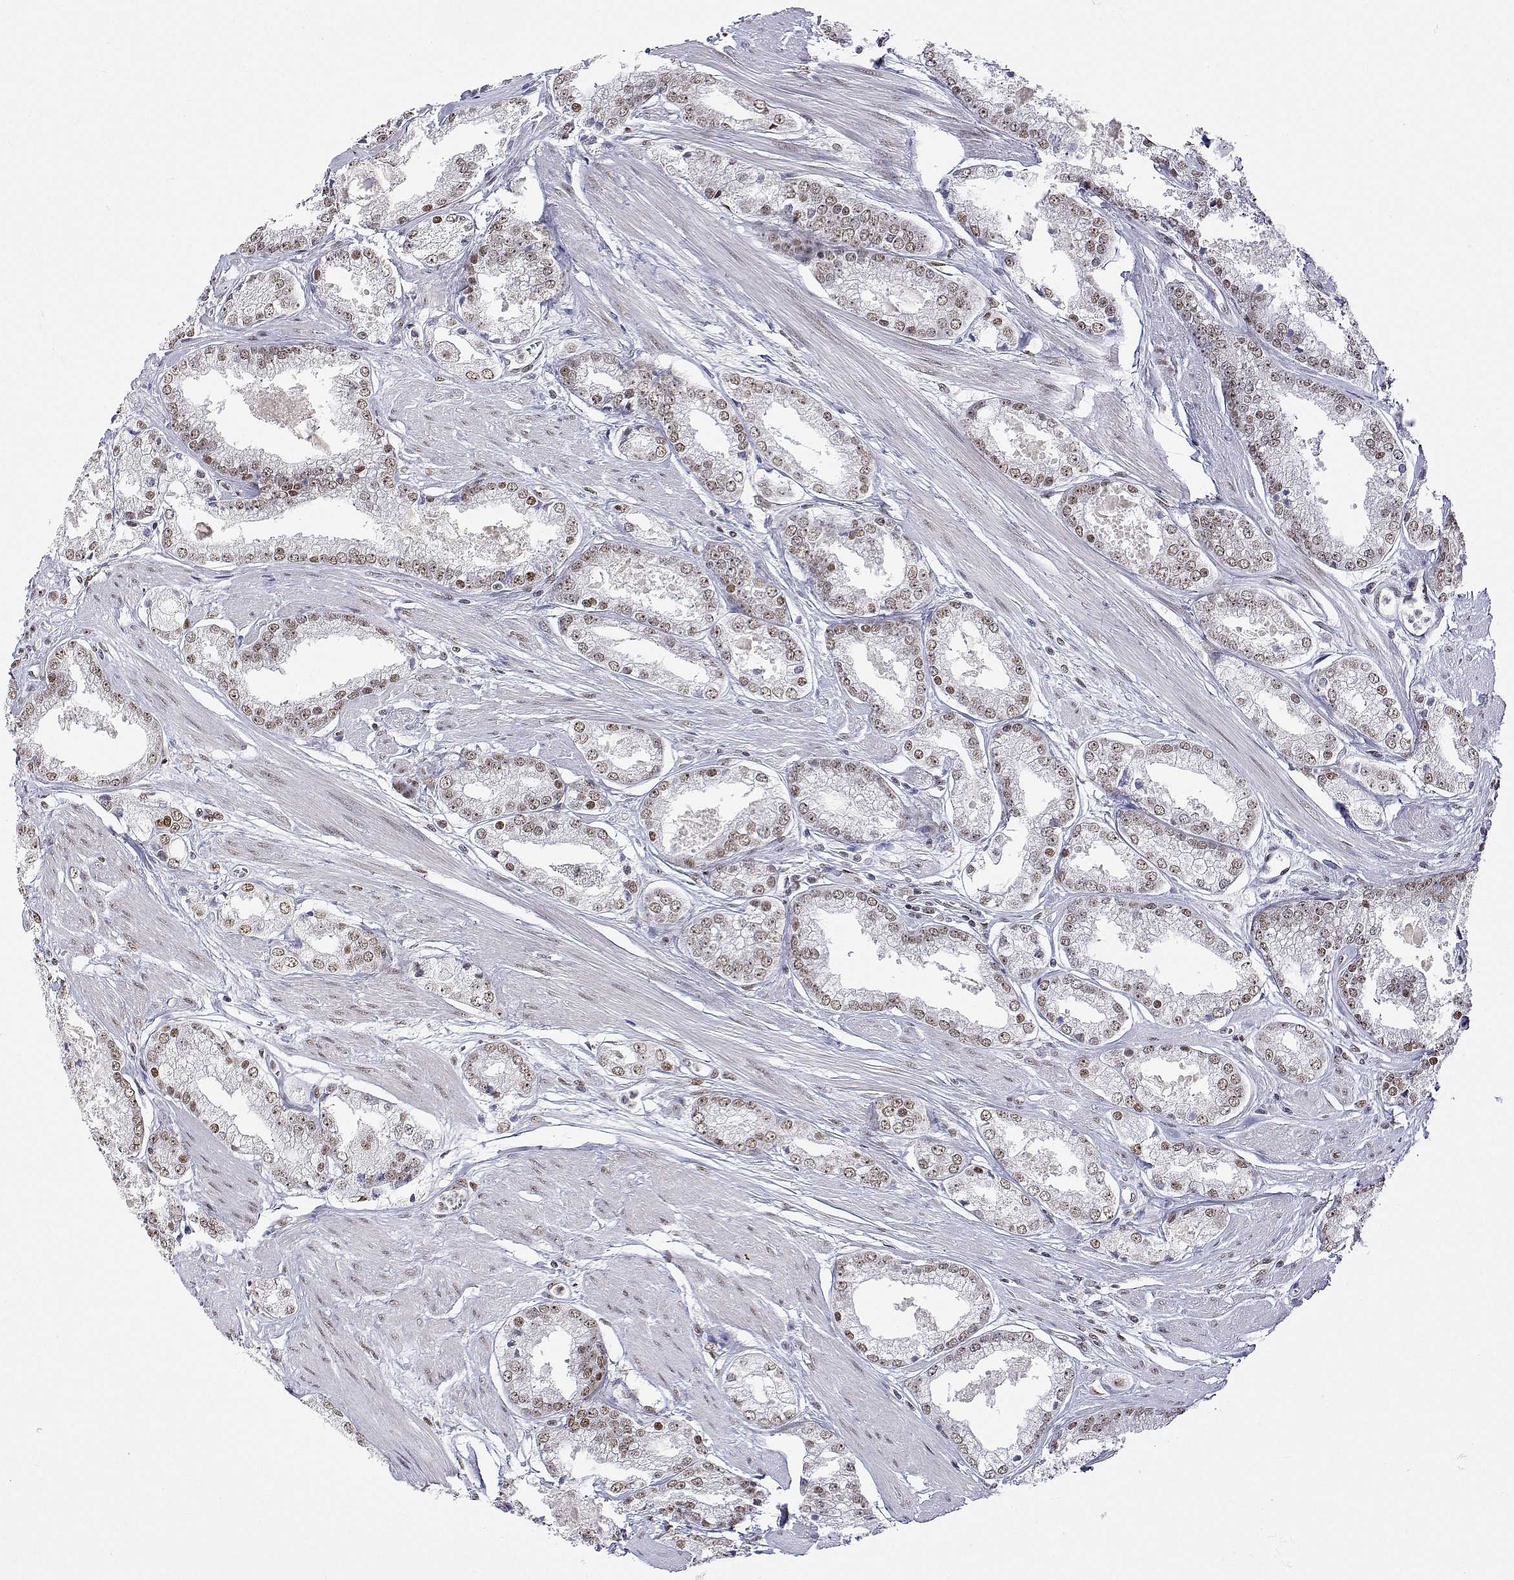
{"staining": {"intensity": "weak", "quantity": "25%-75%", "location": "nuclear"}, "tissue": "prostate cancer", "cell_type": "Tumor cells", "image_type": "cancer", "snomed": [{"axis": "morphology", "description": "Adenocarcinoma, Low grade"}, {"axis": "topography", "description": "Prostate"}], "caption": "An immunohistochemistry photomicrograph of tumor tissue is shown. Protein staining in brown labels weak nuclear positivity in low-grade adenocarcinoma (prostate) within tumor cells.", "gene": "ADAR", "patient": {"sex": "male", "age": 65}}